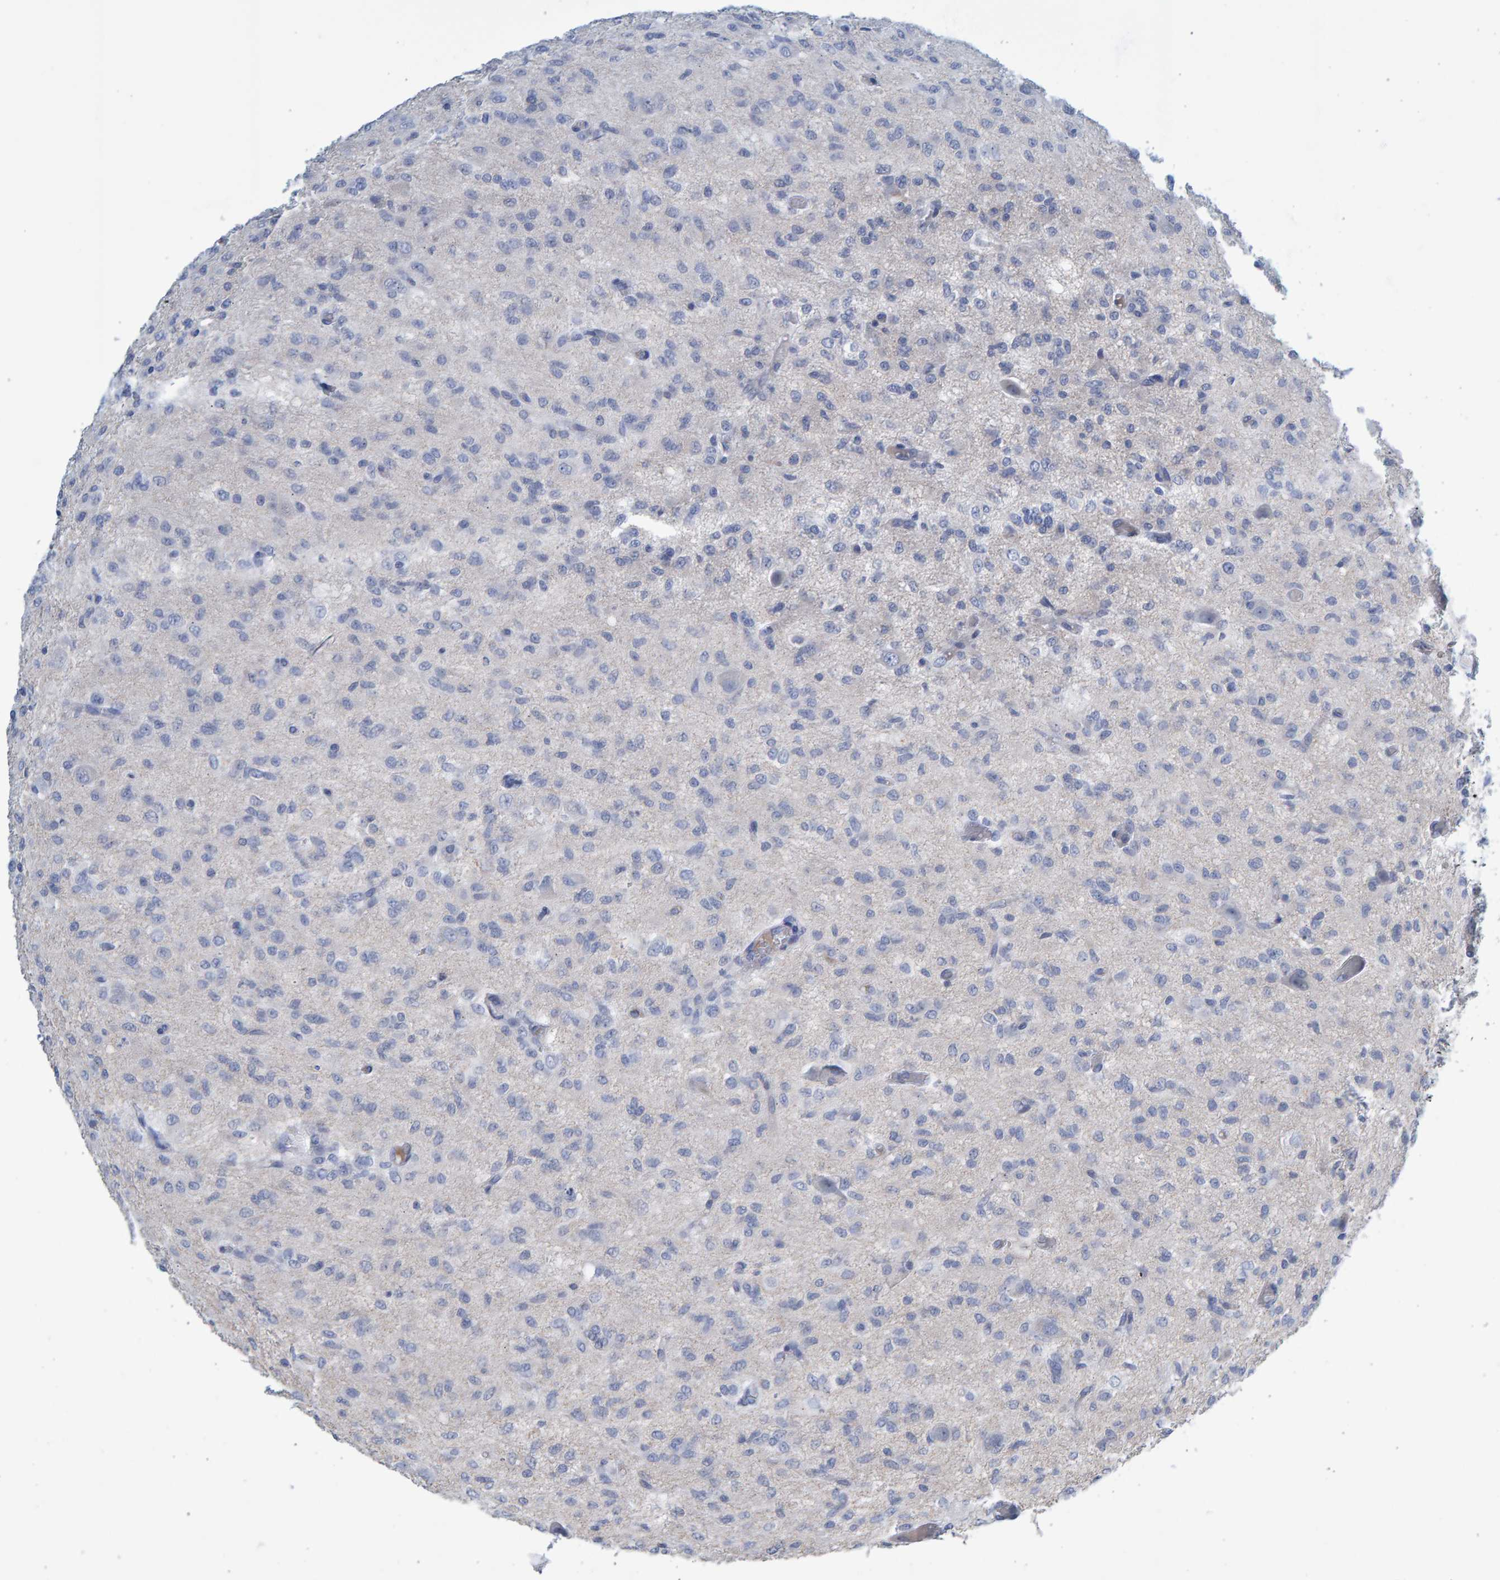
{"staining": {"intensity": "negative", "quantity": "none", "location": "none"}, "tissue": "glioma", "cell_type": "Tumor cells", "image_type": "cancer", "snomed": [{"axis": "morphology", "description": "Glioma, malignant, High grade"}, {"axis": "topography", "description": "Brain"}], "caption": "Tumor cells show no significant expression in malignant glioma (high-grade).", "gene": "SLC34A3", "patient": {"sex": "female", "age": 59}}